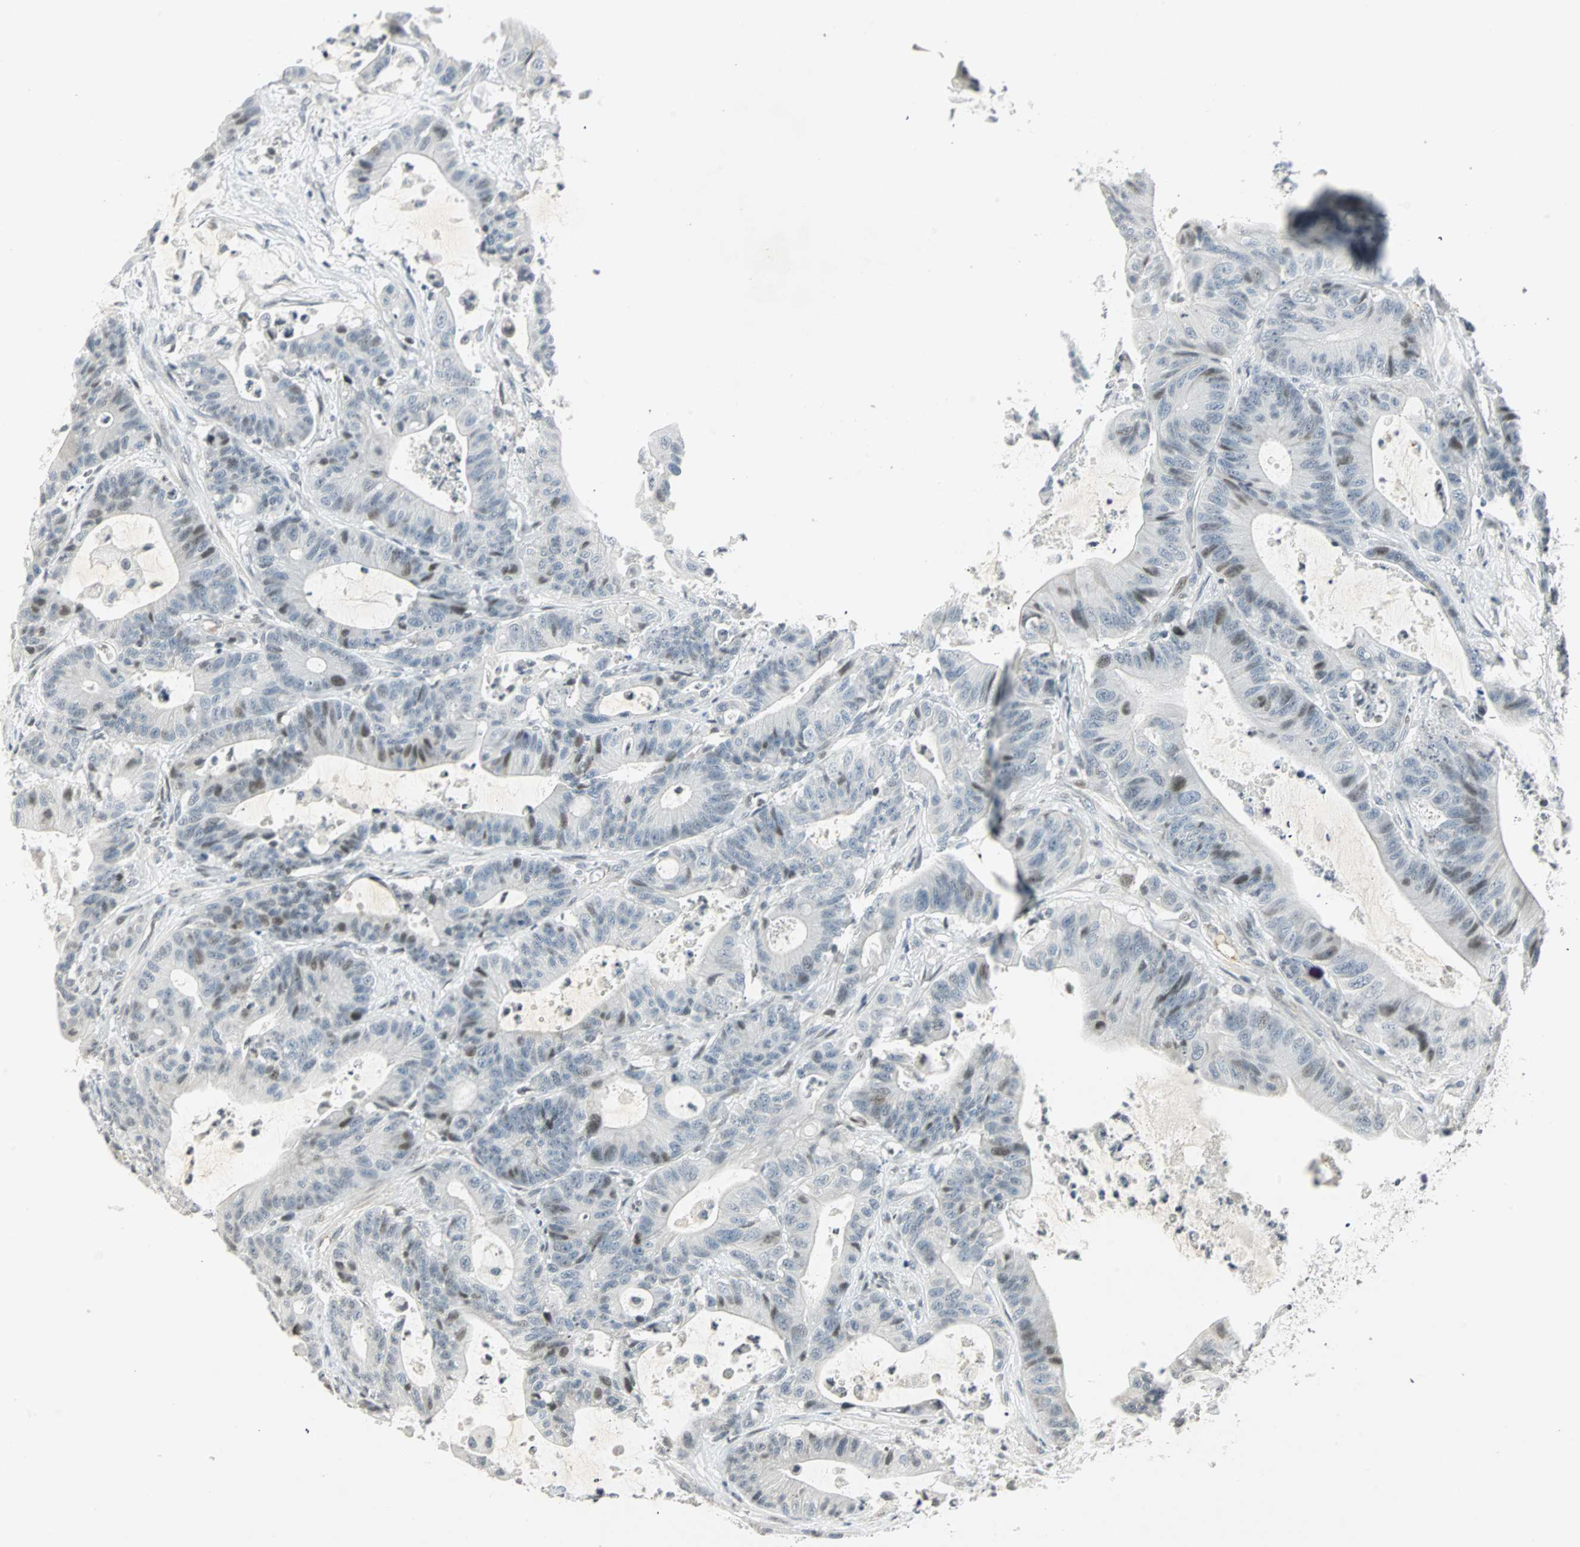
{"staining": {"intensity": "weak", "quantity": "<25%", "location": "nuclear"}, "tissue": "colorectal cancer", "cell_type": "Tumor cells", "image_type": "cancer", "snomed": [{"axis": "morphology", "description": "Adenocarcinoma, NOS"}, {"axis": "topography", "description": "Colon"}], "caption": "Tumor cells show no significant positivity in colorectal cancer.", "gene": "SMAD3", "patient": {"sex": "female", "age": 84}}